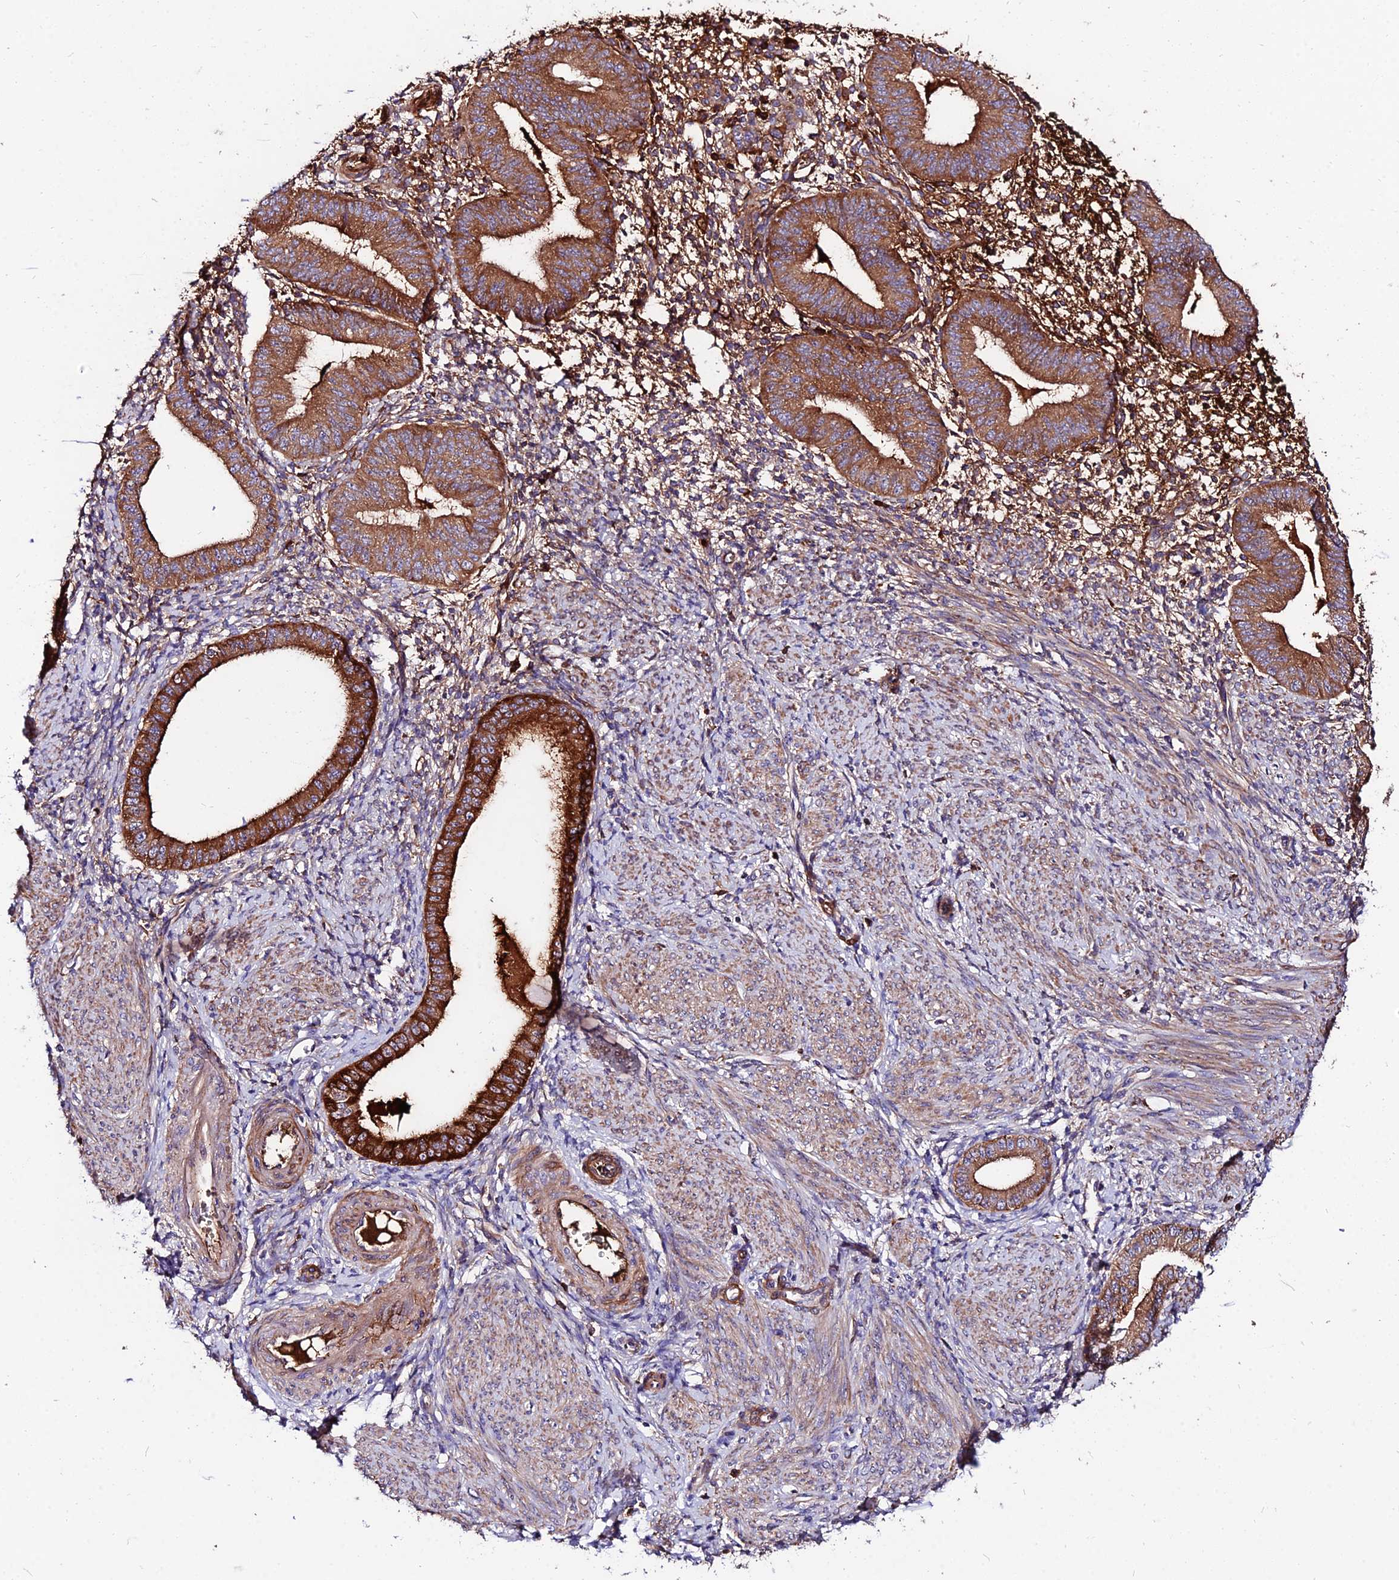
{"staining": {"intensity": "moderate", "quantity": ">75%", "location": "cytoplasmic/membranous"}, "tissue": "endometrium", "cell_type": "Cells in endometrial stroma", "image_type": "normal", "snomed": [{"axis": "morphology", "description": "Normal tissue, NOS"}, {"axis": "topography", "description": "Endometrium"}], "caption": "Immunohistochemistry (IHC) of normal human endometrium shows medium levels of moderate cytoplasmic/membranous expression in approximately >75% of cells in endometrial stroma.", "gene": "PYM1", "patient": {"sex": "female", "age": 49}}